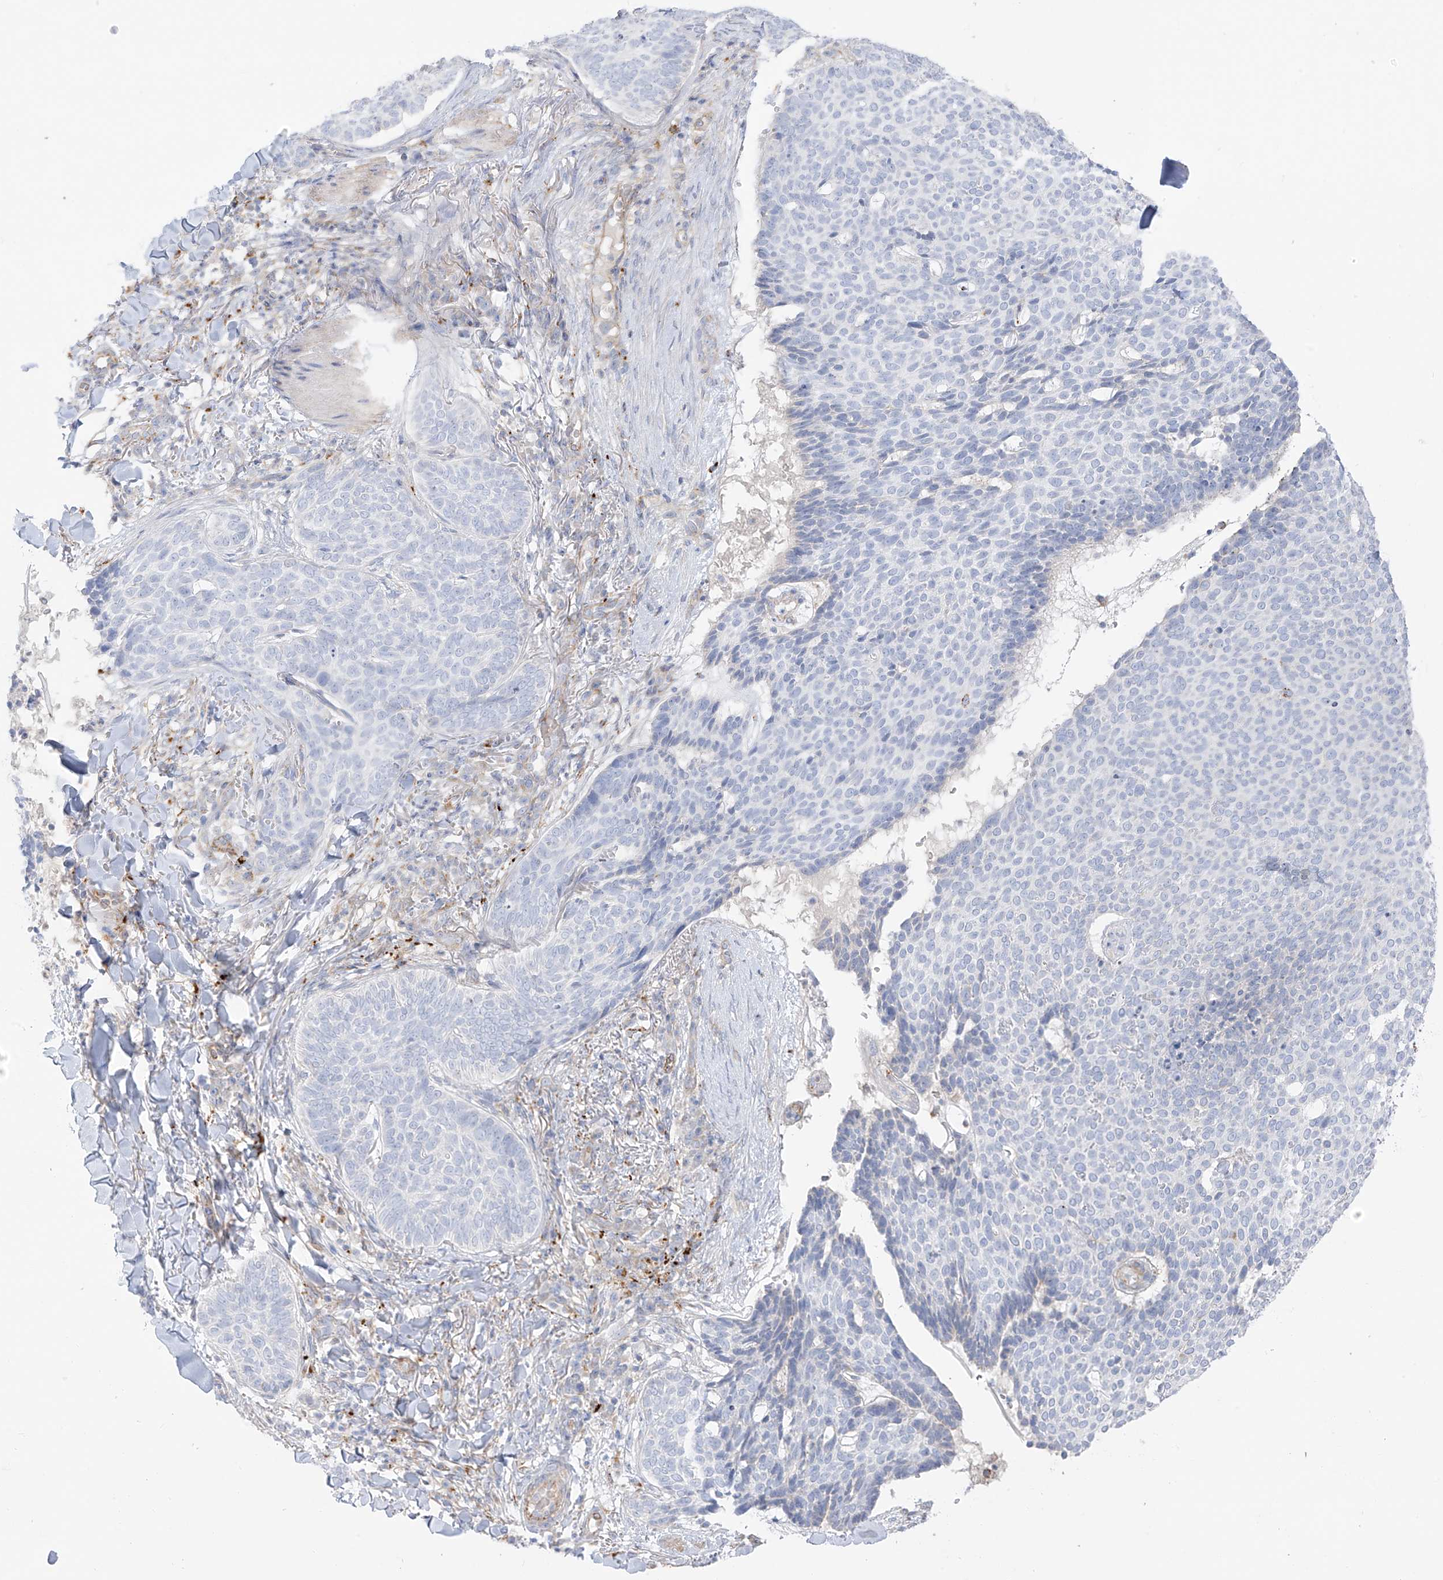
{"staining": {"intensity": "negative", "quantity": "none", "location": "none"}, "tissue": "skin cancer", "cell_type": "Tumor cells", "image_type": "cancer", "snomed": [{"axis": "morphology", "description": "Normal tissue, NOS"}, {"axis": "morphology", "description": "Basal cell carcinoma"}, {"axis": "topography", "description": "Skin"}], "caption": "Immunohistochemistry (IHC) of basal cell carcinoma (skin) shows no staining in tumor cells.", "gene": "TAL2", "patient": {"sex": "male", "age": 50}}